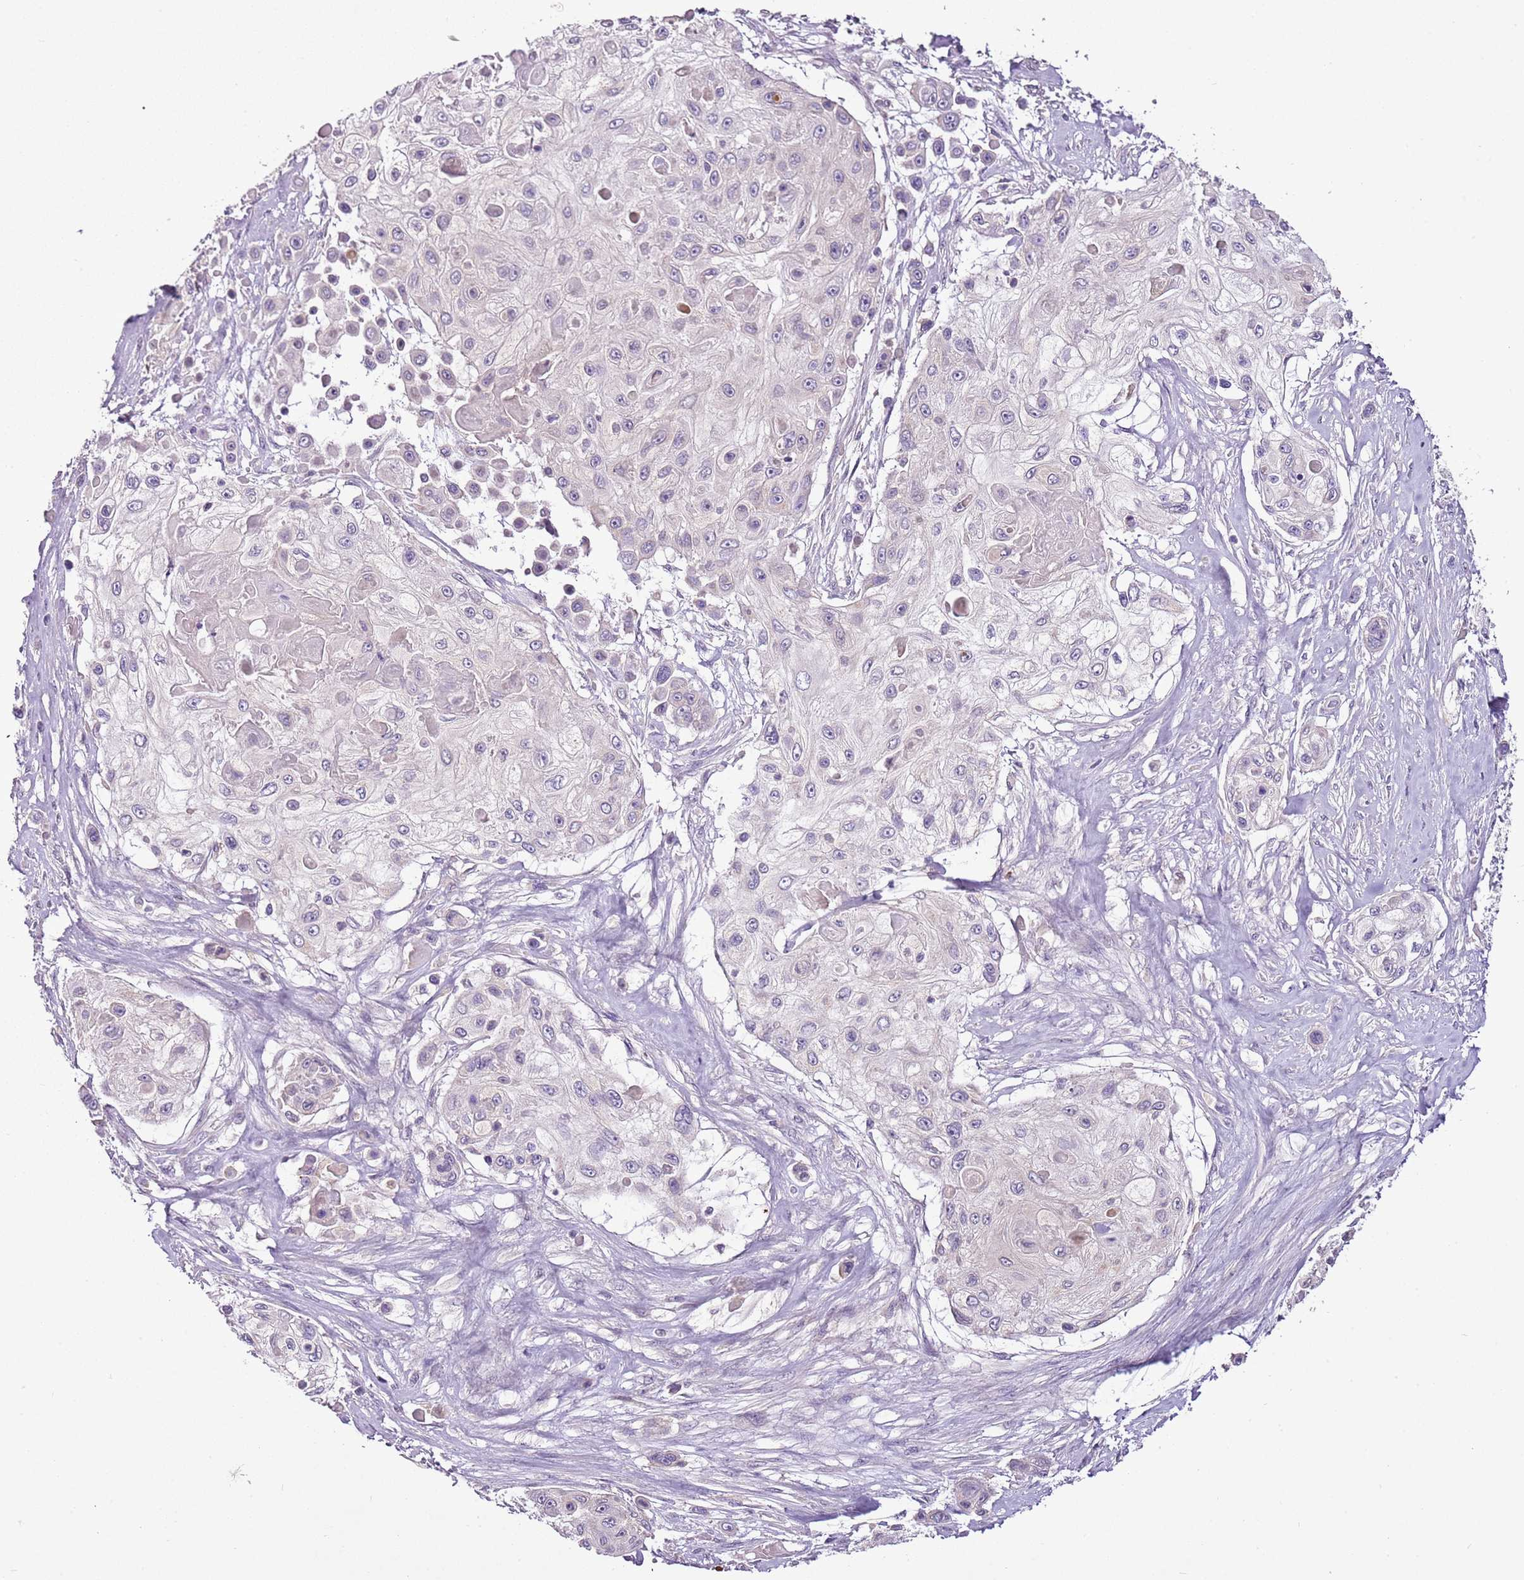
{"staining": {"intensity": "negative", "quantity": "none", "location": "none"}, "tissue": "skin cancer", "cell_type": "Tumor cells", "image_type": "cancer", "snomed": [{"axis": "morphology", "description": "Squamous cell carcinoma, NOS"}, {"axis": "topography", "description": "Skin"}], "caption": "Immunohistochemistry of human skin cancer shows no positivity in tumor cells.", "gene": "CMKLR1", "patient": {"sex": "male", "age": 67}}